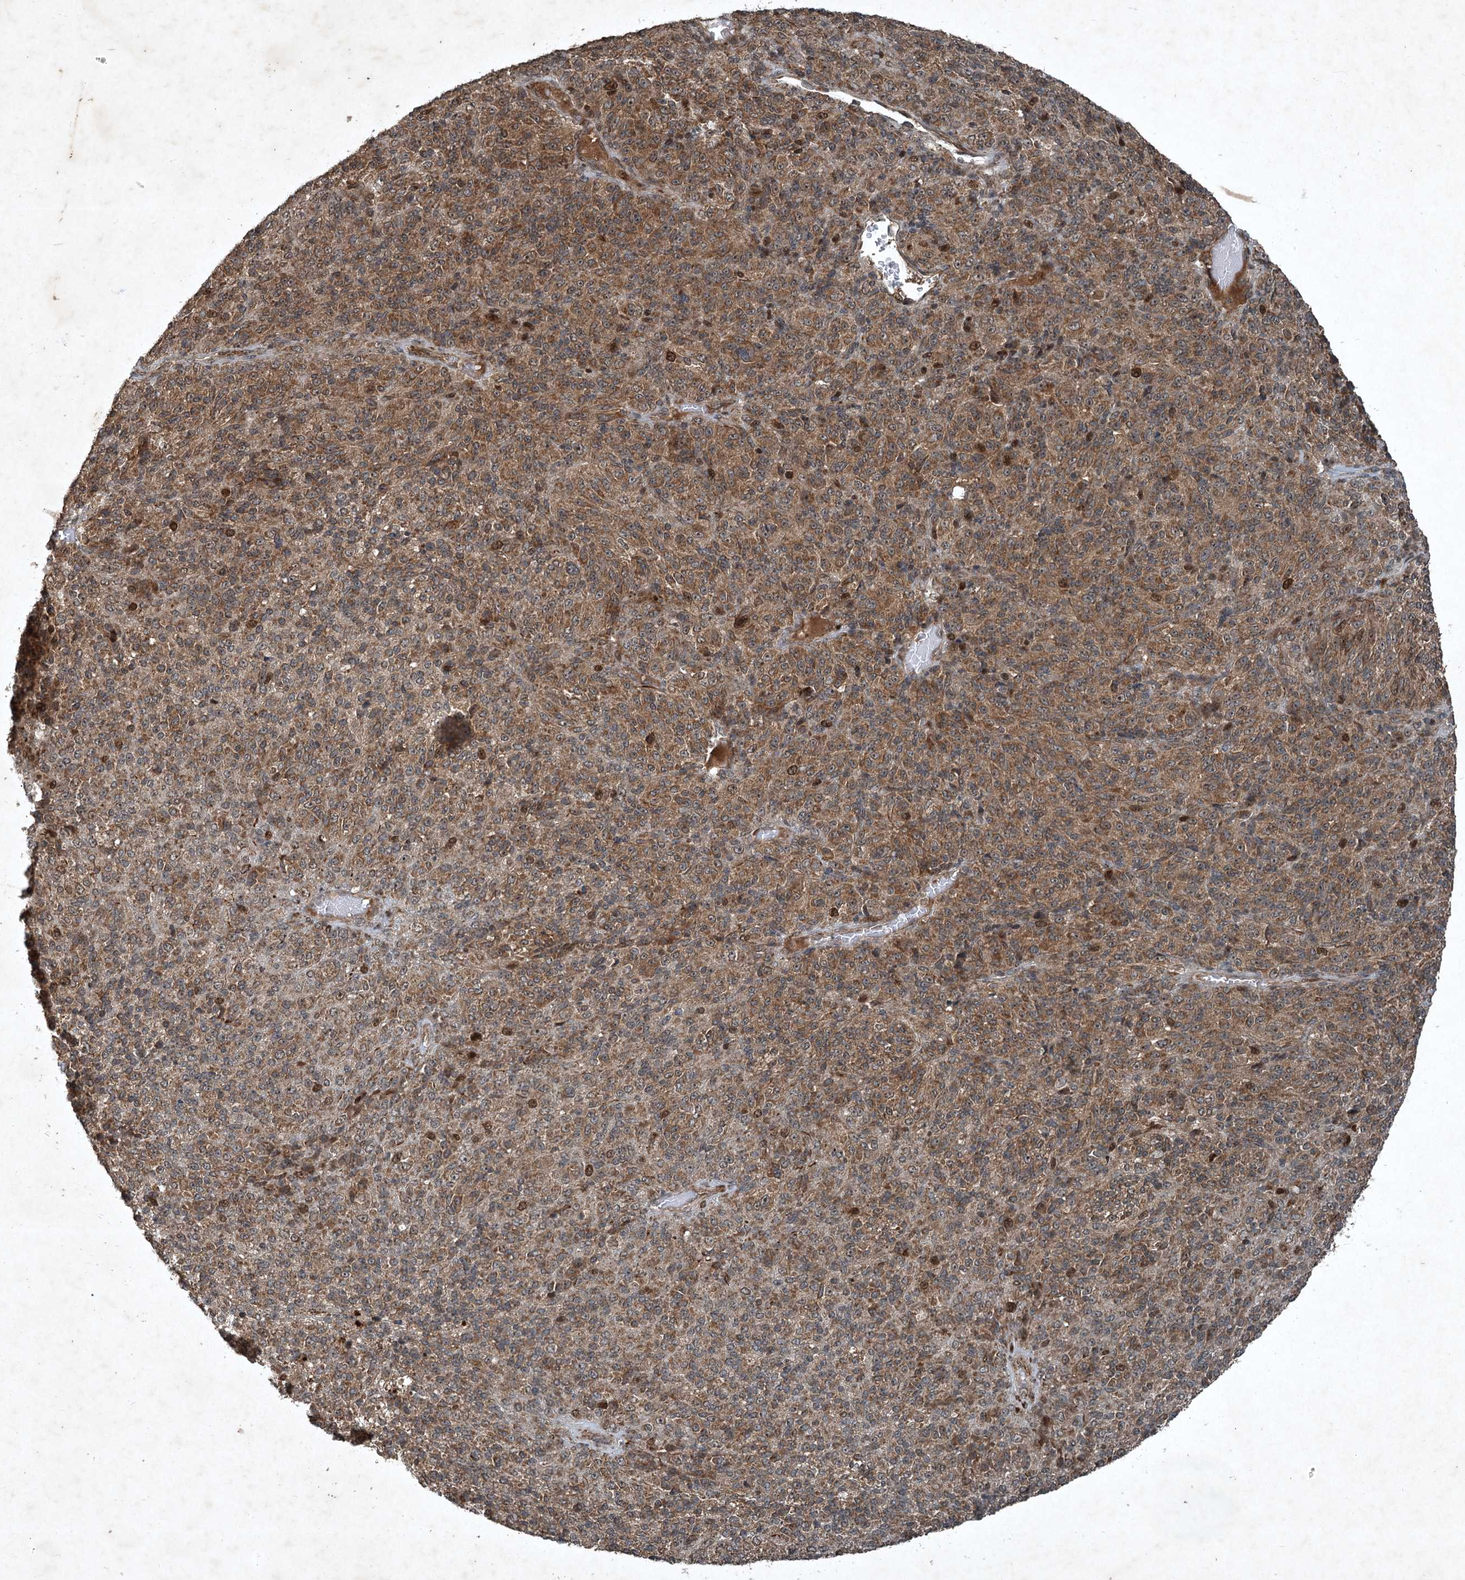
{"staining": {"intensity": "moderate", "quantity": ">75%", "location": "cytoplasmic/membranous"}, "tissue": "melanoma", "cell_type": "Tumor cells", "image_type": "cancer", "snomed": [{"axis": "morphology", "description": "Malignant melanoma, Metastatic site"}, {"axis": "topography", "description": "Brain"}], "caption": "High-magnification brightfield microscopy of melanoma stained with DAB (3,3'-diaminobenzidine) (brown) and counterstained with hematoxylin (blue). tumor cells exhibit moderate cytoplasmic/membranous expression is appreciated in about>75% of cells.", "gene": "UNC93A", "patient": {"sex": "female", "age": 56}}